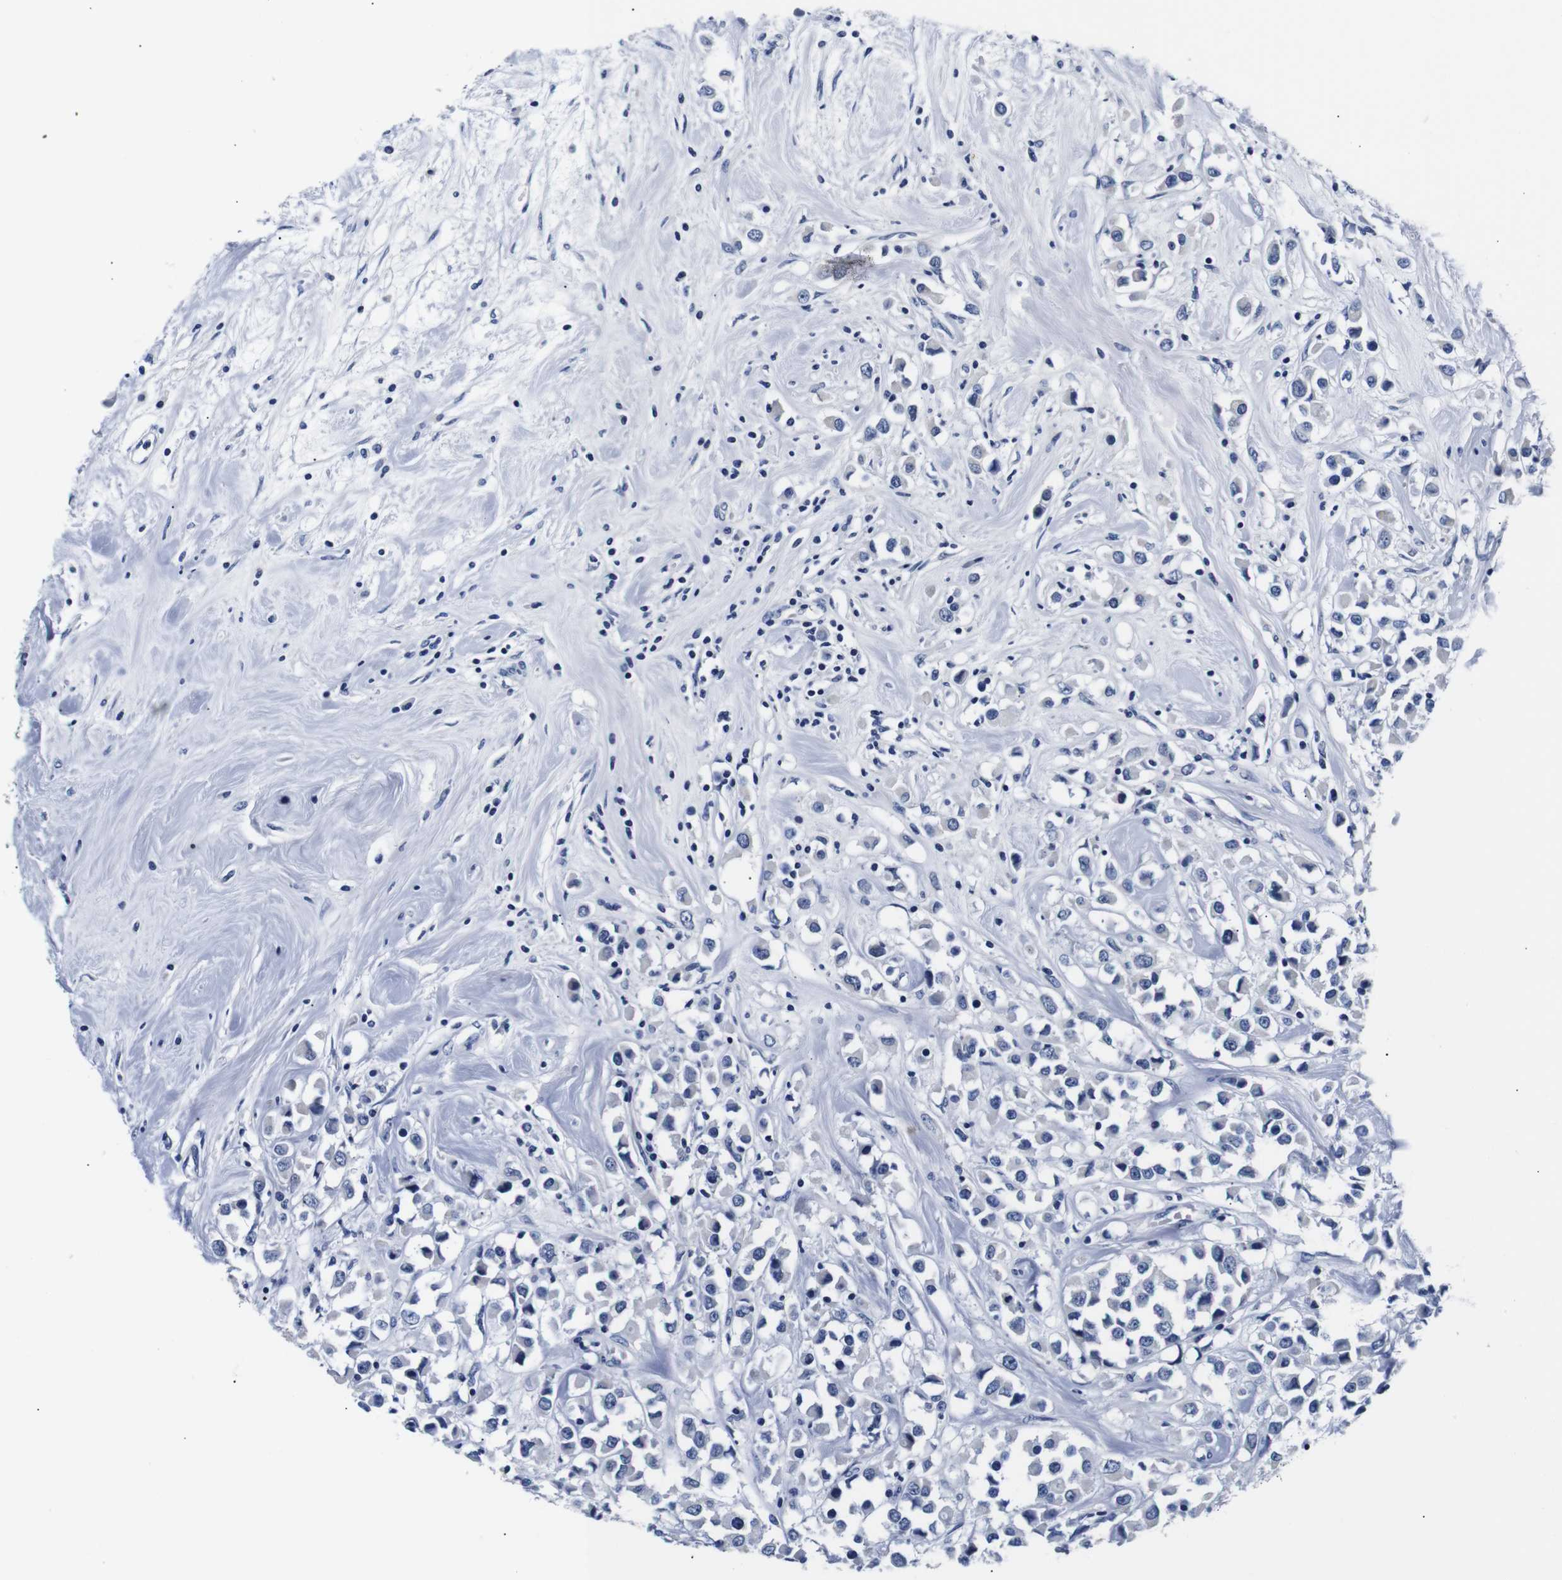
{"staining": {"intensity": "negative", "quantity": "none", "location": "none"}, "tissue": "breast cancer", "cell_type": "Tumor cells", "image_type": "cancer", "snomed": [{"axis": "morphology", "description": "Duct carcinoma"}, {"axis": "topography", "description": "Breast"}], "caption": "DAB immunohistochemical staining of breast cancer (infiltrating ductal carcinoma) displays no significant positivity in tumor cells.", "gene": "GAP43", "patient": {"sex": "female", "age": 61}}